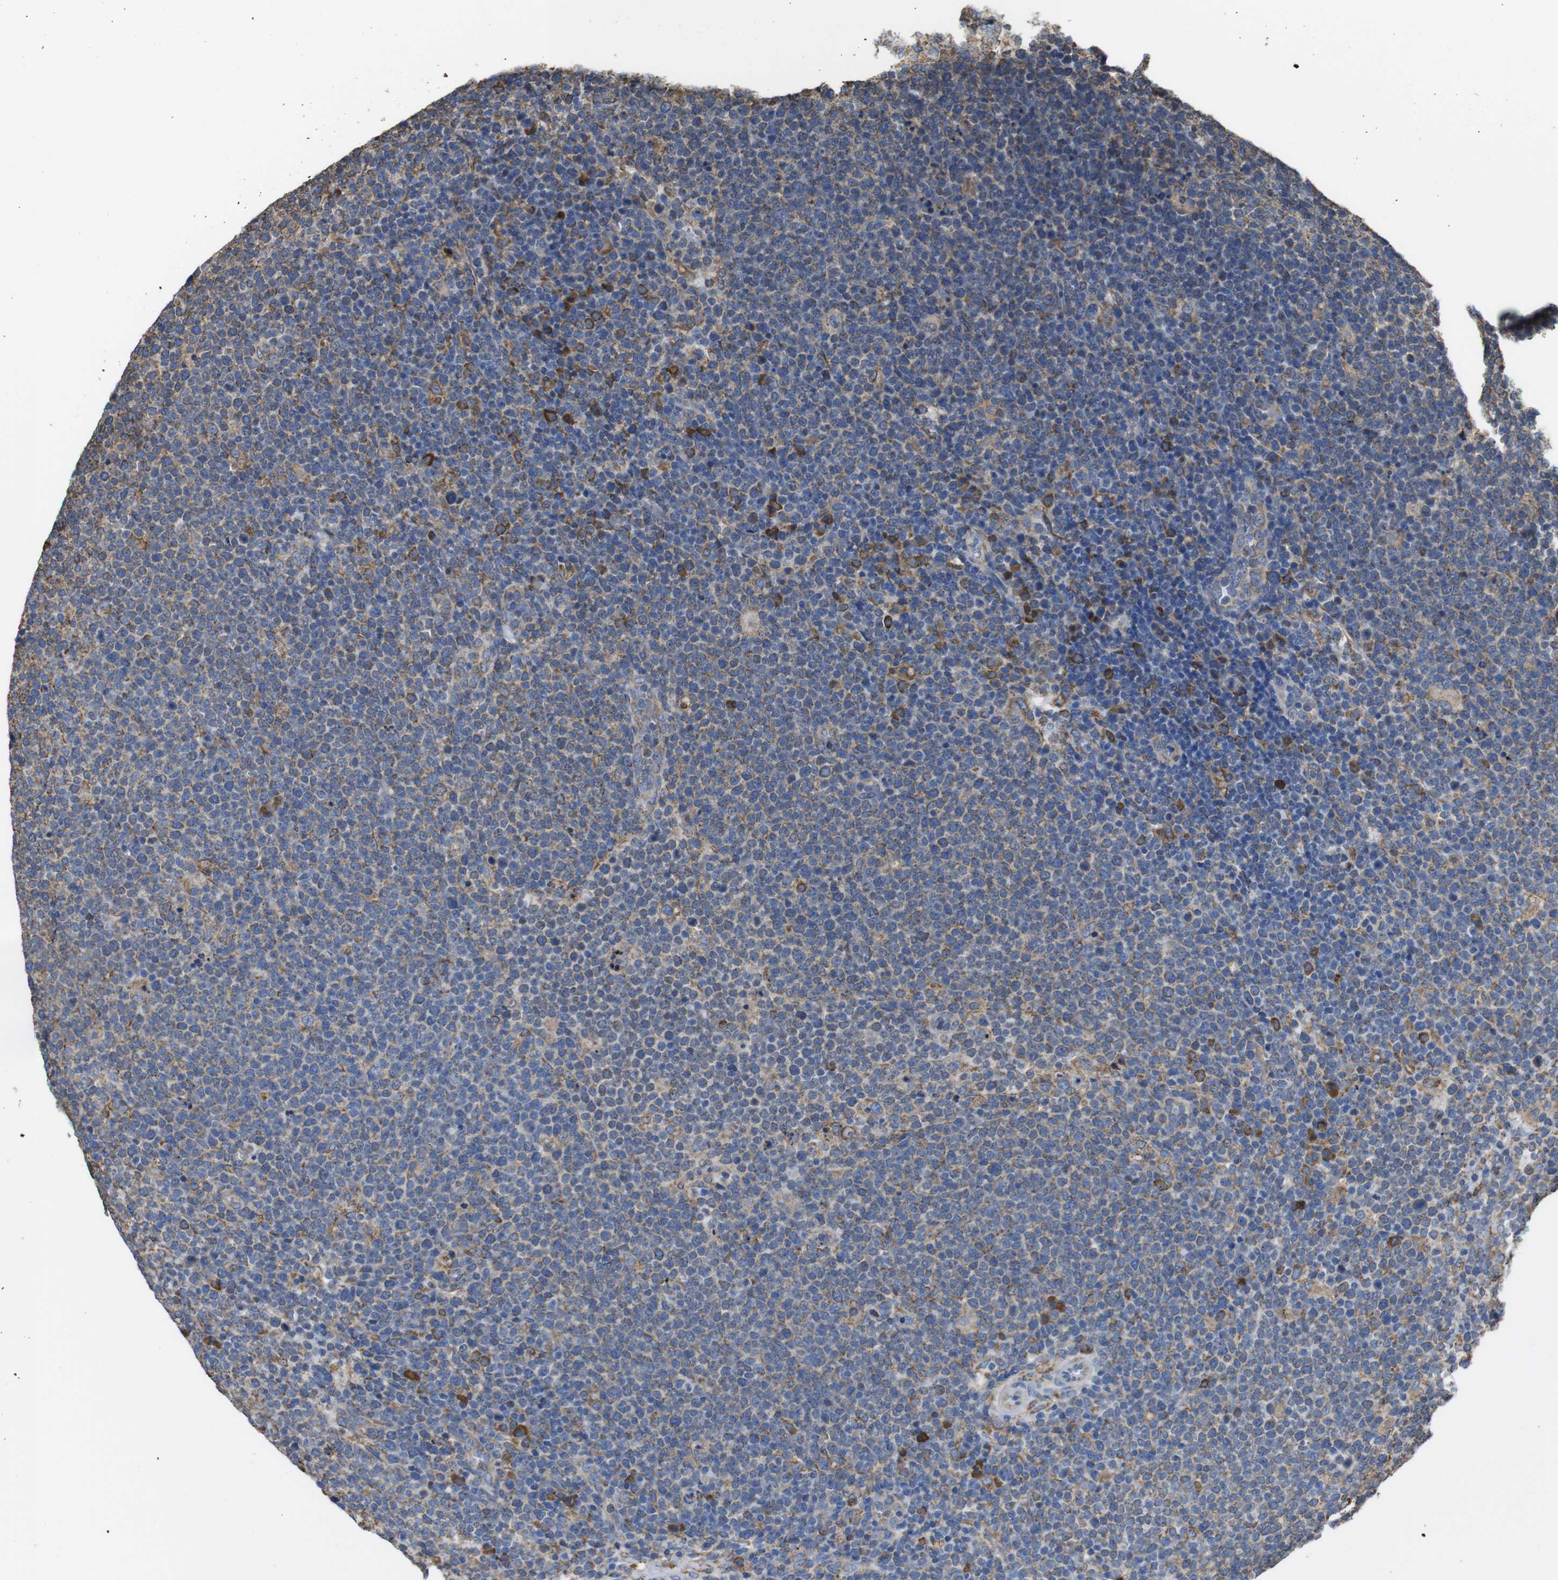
{"staining": {"intensity": "moderate", "quantity": "<25%", "location": "cytoplasmic/membranous"}, "tissue": "lymphoma", "cell_type": "Tumor cells", "image_type": "cancer", "snomed": [{"axis": "morphology", "description": "Malignant lymphoma, non-Hodgkin's type, High grade"}, {"axis": "topography", "description": "Lymph node"}], "caption": "Protein staining by immunohistochemistry (IHC) demonstrates moderate cytoplasmic/membranous positivity in approximately <25% of tumor cells in high-grade malignant lymphoma, non-Hodgkin's type. Nuclei are stained in blue.", "gene": "PPIB", "patient": {"sex": "male", "age": 61}}